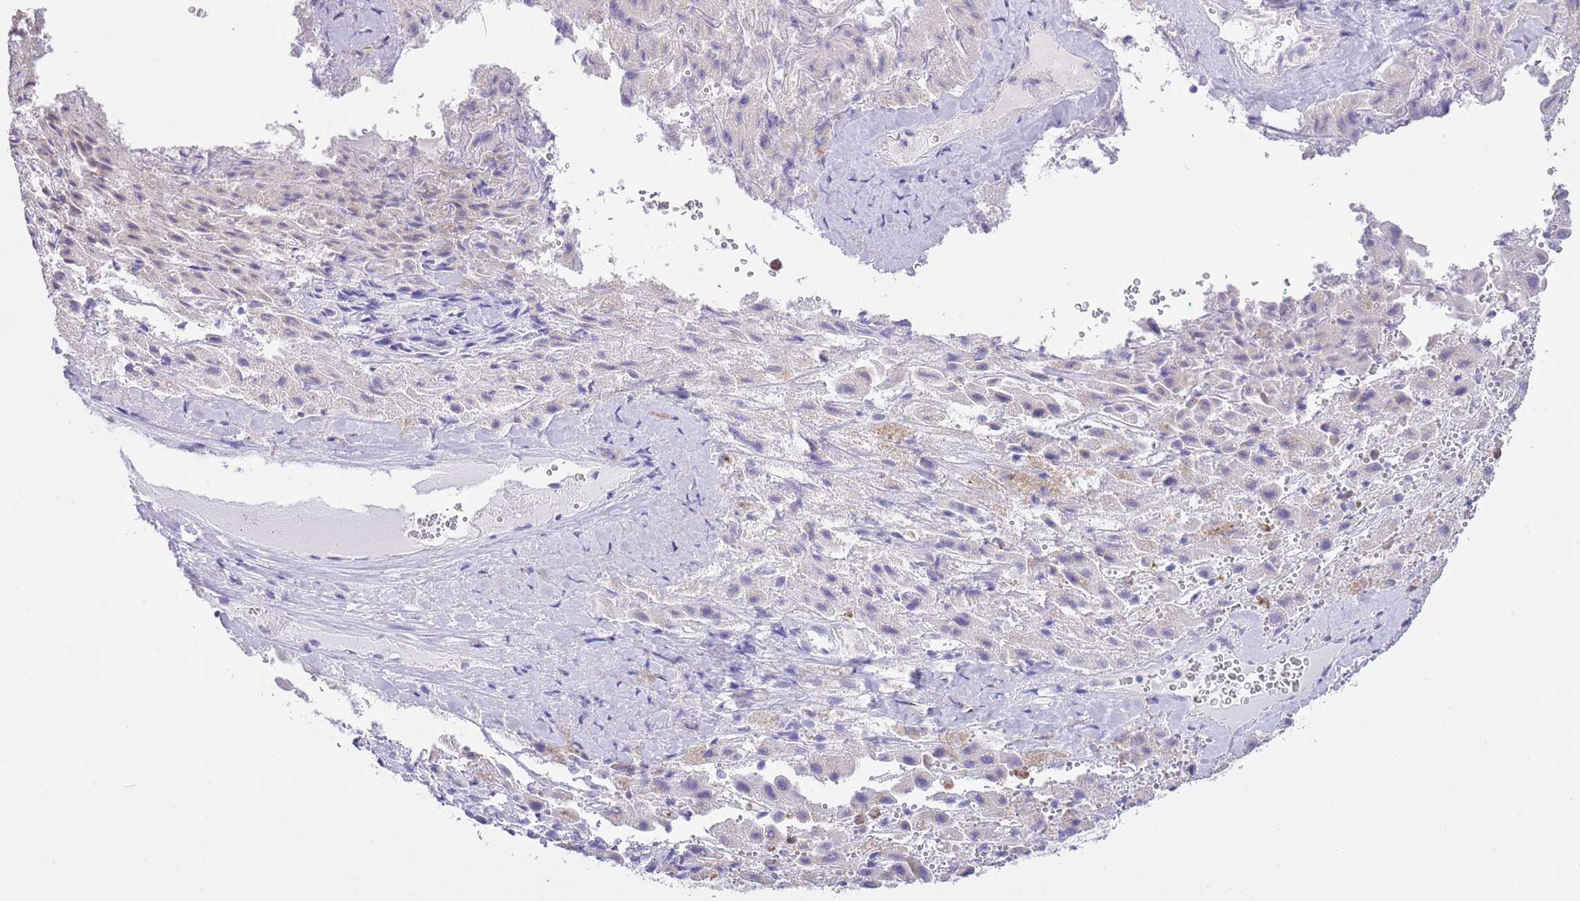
{"staining": {"intensity": "negative", "quantity": "none", "location": "none"}, "tissue": "liver cancer", "cell_type": "Tumor cells", "image_type": "cancer", "snomed": [{"axis": "morphology", "description": "Carcinoma, Hepatocellular, NOS"}, {"axis": "topography", "description": "Liver"}], "caption": "The immunohistochemistry image has no significant staining in tumor cells of liver cancer (hepatocellular carcinoma) tissue.", "gene": "OR2Z1", "patient": {"sex": "female", "age": 58}}